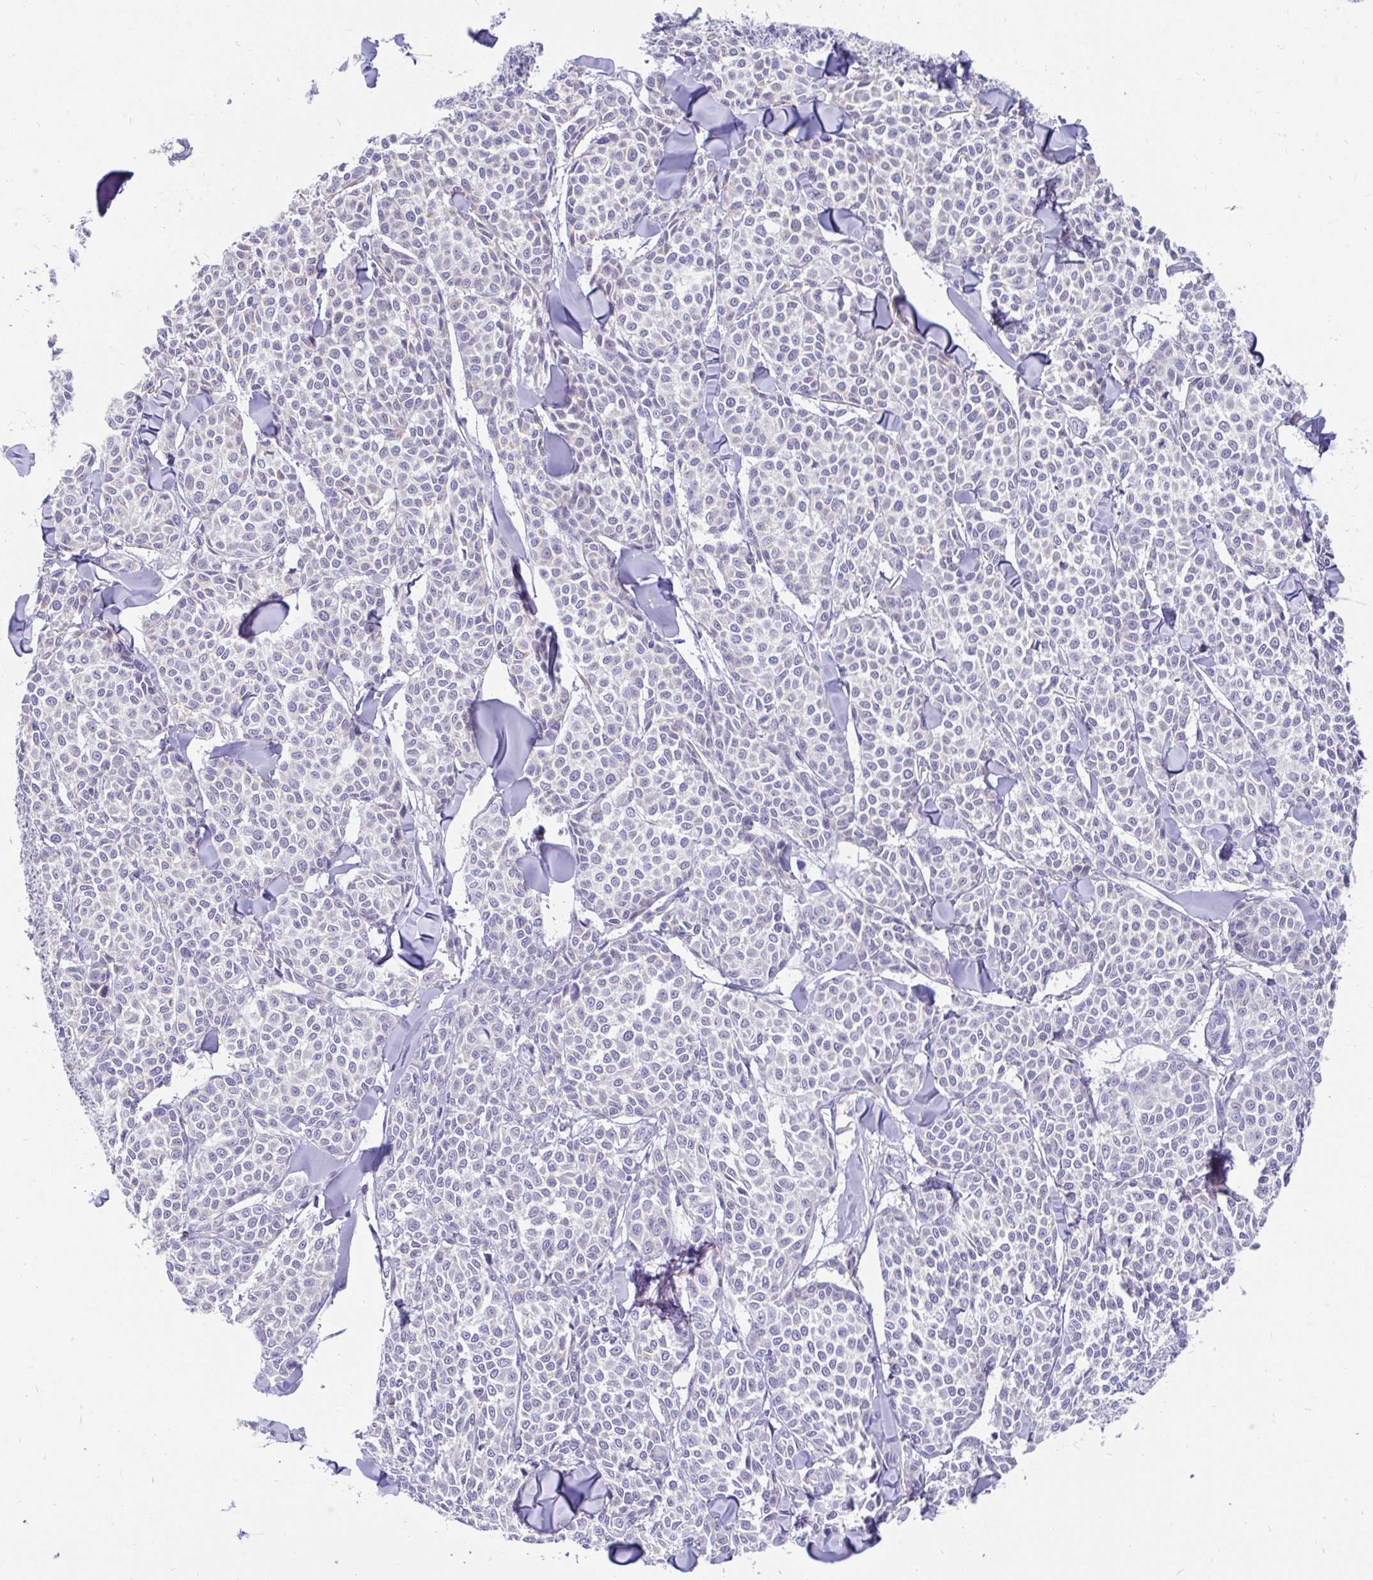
{"staining": {"intensity": "negative", "quantity": "none", "location": "none"}, "tissue": "melanoma", "cell_type": "Tumor cells", "image_type": "cancer", "snomed": [{"axis": "morphology", "description": "Malignant melanoma, NOS"}, {"axis": "topography", "description": "Skin"}], "caption": "The micrograph displays no staining of tumor cells in melanoma.", "gene": "INTS5", "patient": {"sex": "male", "age": 46}}